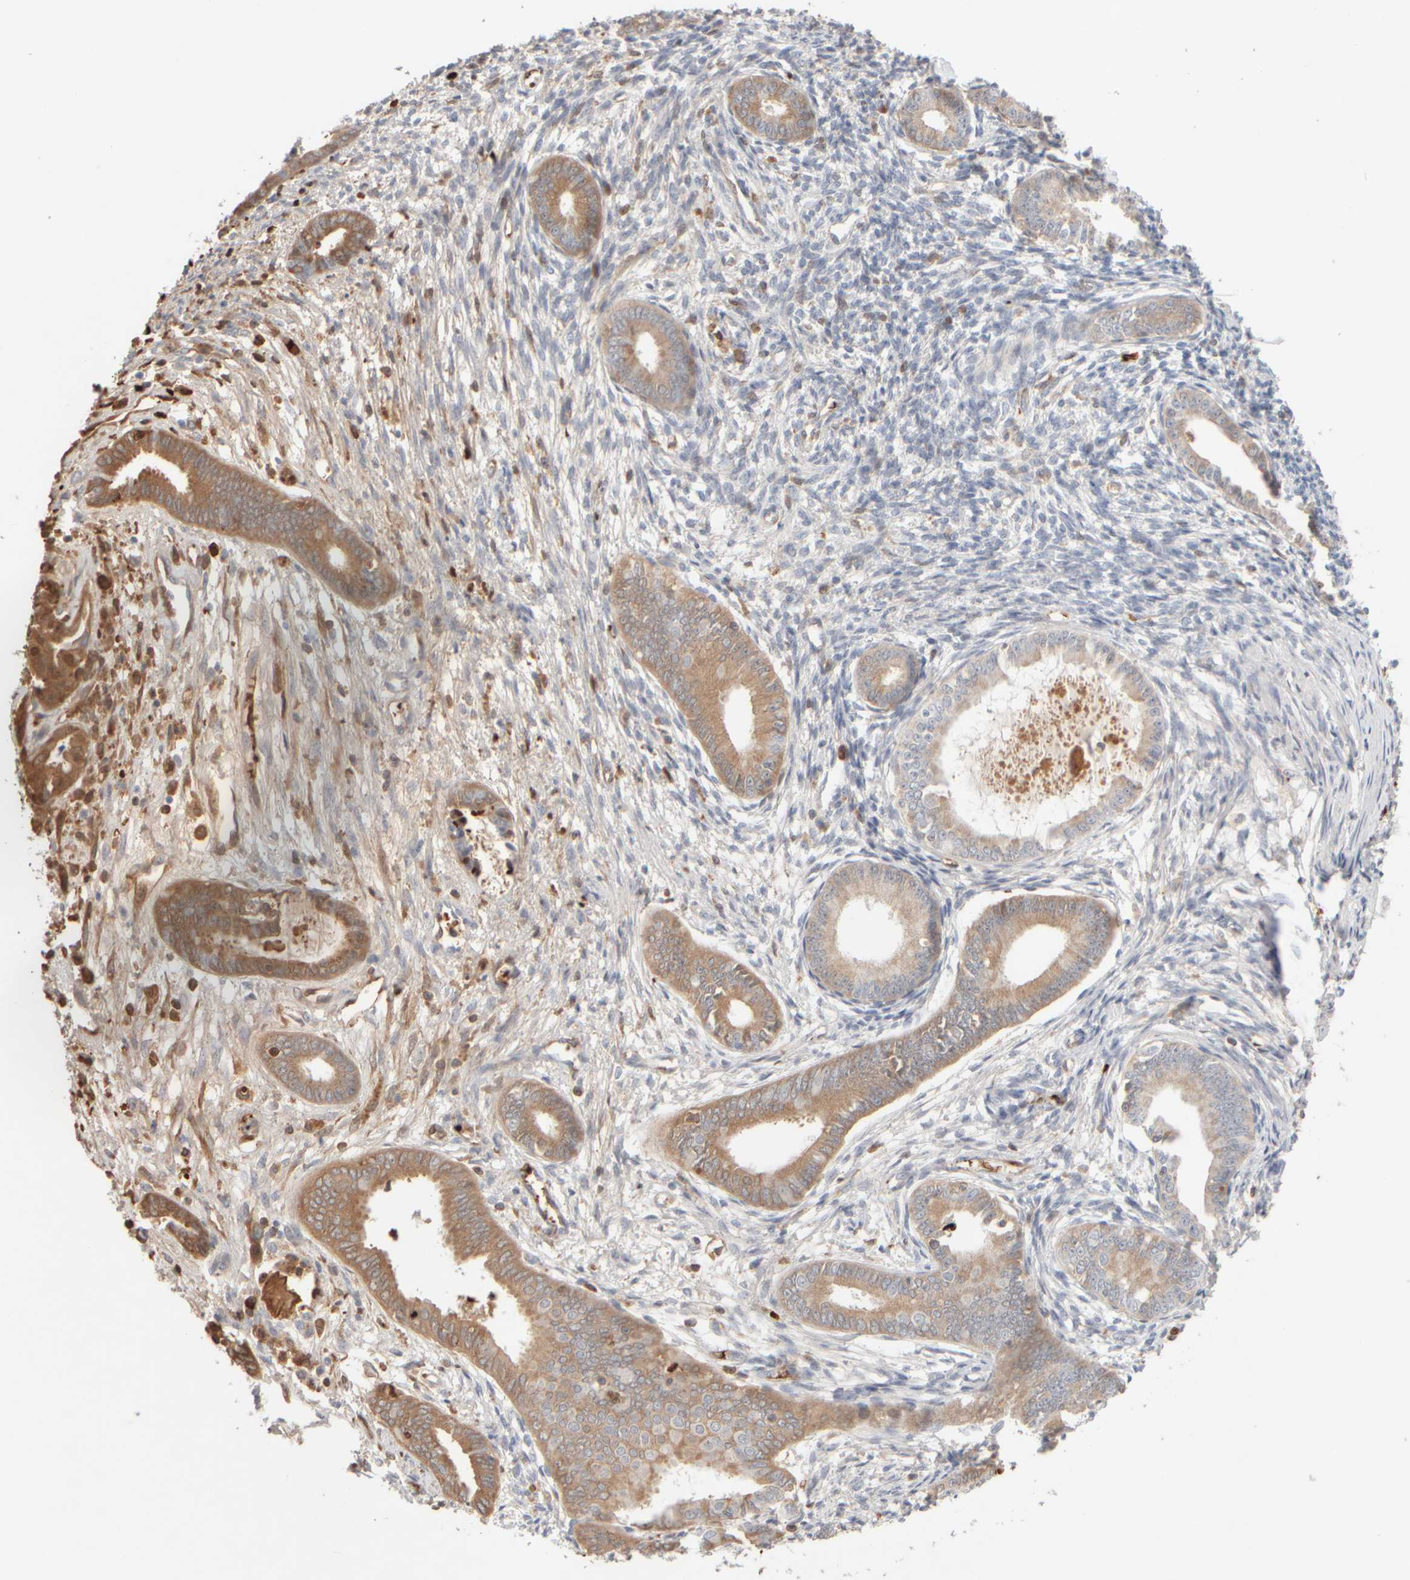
{"staining": {"intensity": "negative", "quantity": "none", "location": "none"}, "tissue": "endometrium", "cell_type": "Cells in endometrial stroma", "image_type": "normal", "snomed": [{"axis": "morphology", "description": "Normal tissue, NOS"}, {"axis": "topography", "description": "Endometrium"}], "caption": "Cells in endometrial stroma show no significant protein expression in benign endometrium. The staining was performed using DAB to visualize the protein expression in brown, while the nuclei were stained in blue with hematoxylin (Magnification: 20x).", "gene": "MST1", "patient": {"sex": "female", "age": 56}}